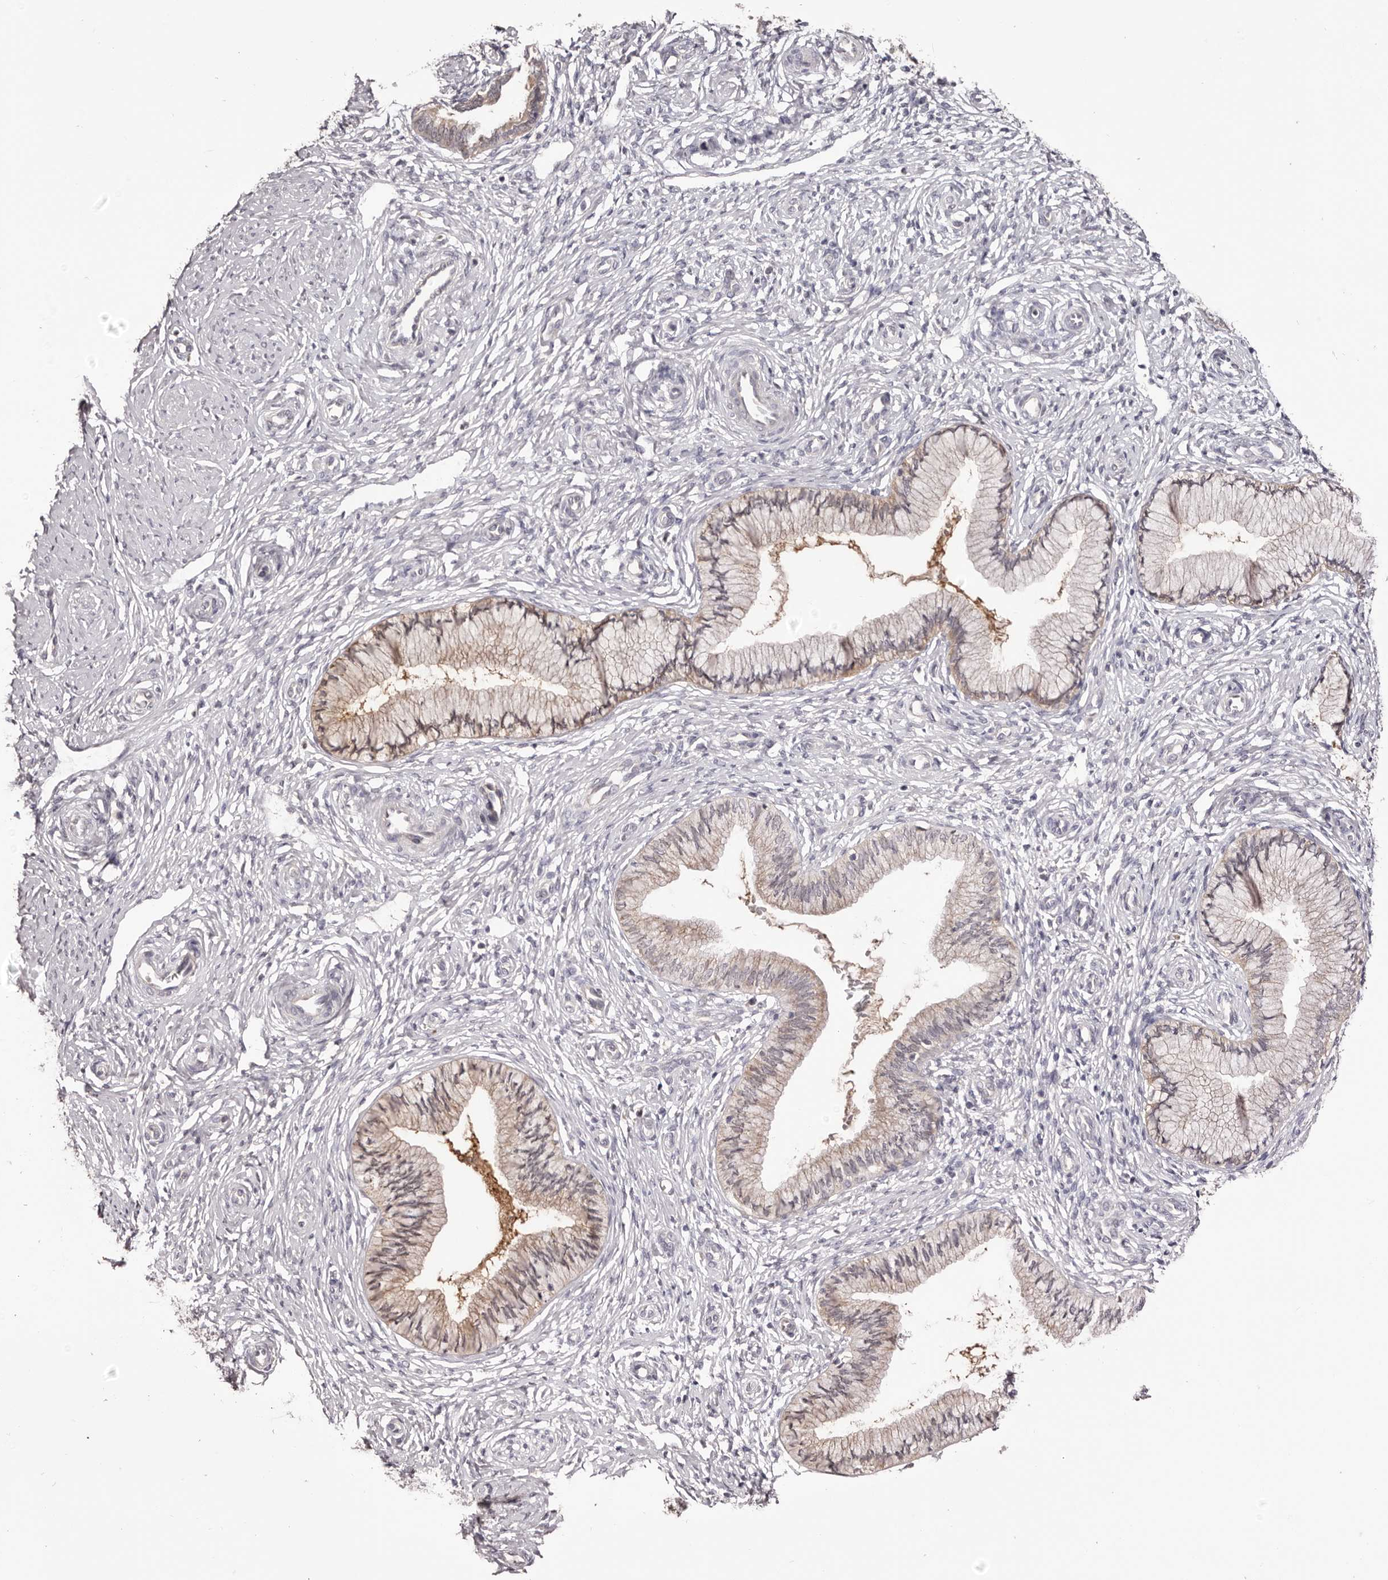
{"staining": {"intensity": "weak", "quantity": "25%-75%", "location": "cytoplasmic/membranous"}, "tissue": "cervix", "cell_type": "Glandular cells", "image_type": "normal", "snomed": [{"axis": "morphology", "description": "Normal tissue, NOS"}, {"axis": "topography", "description": "Cervix"}], "caption": "Protein expression analysis of unremarkable cervix shows weak cytoplasmic/membranous staining in about 25%-75% of glandular cells.", "gene": "KCNJ8", "patient": {"sex": "female", "age": 27}}